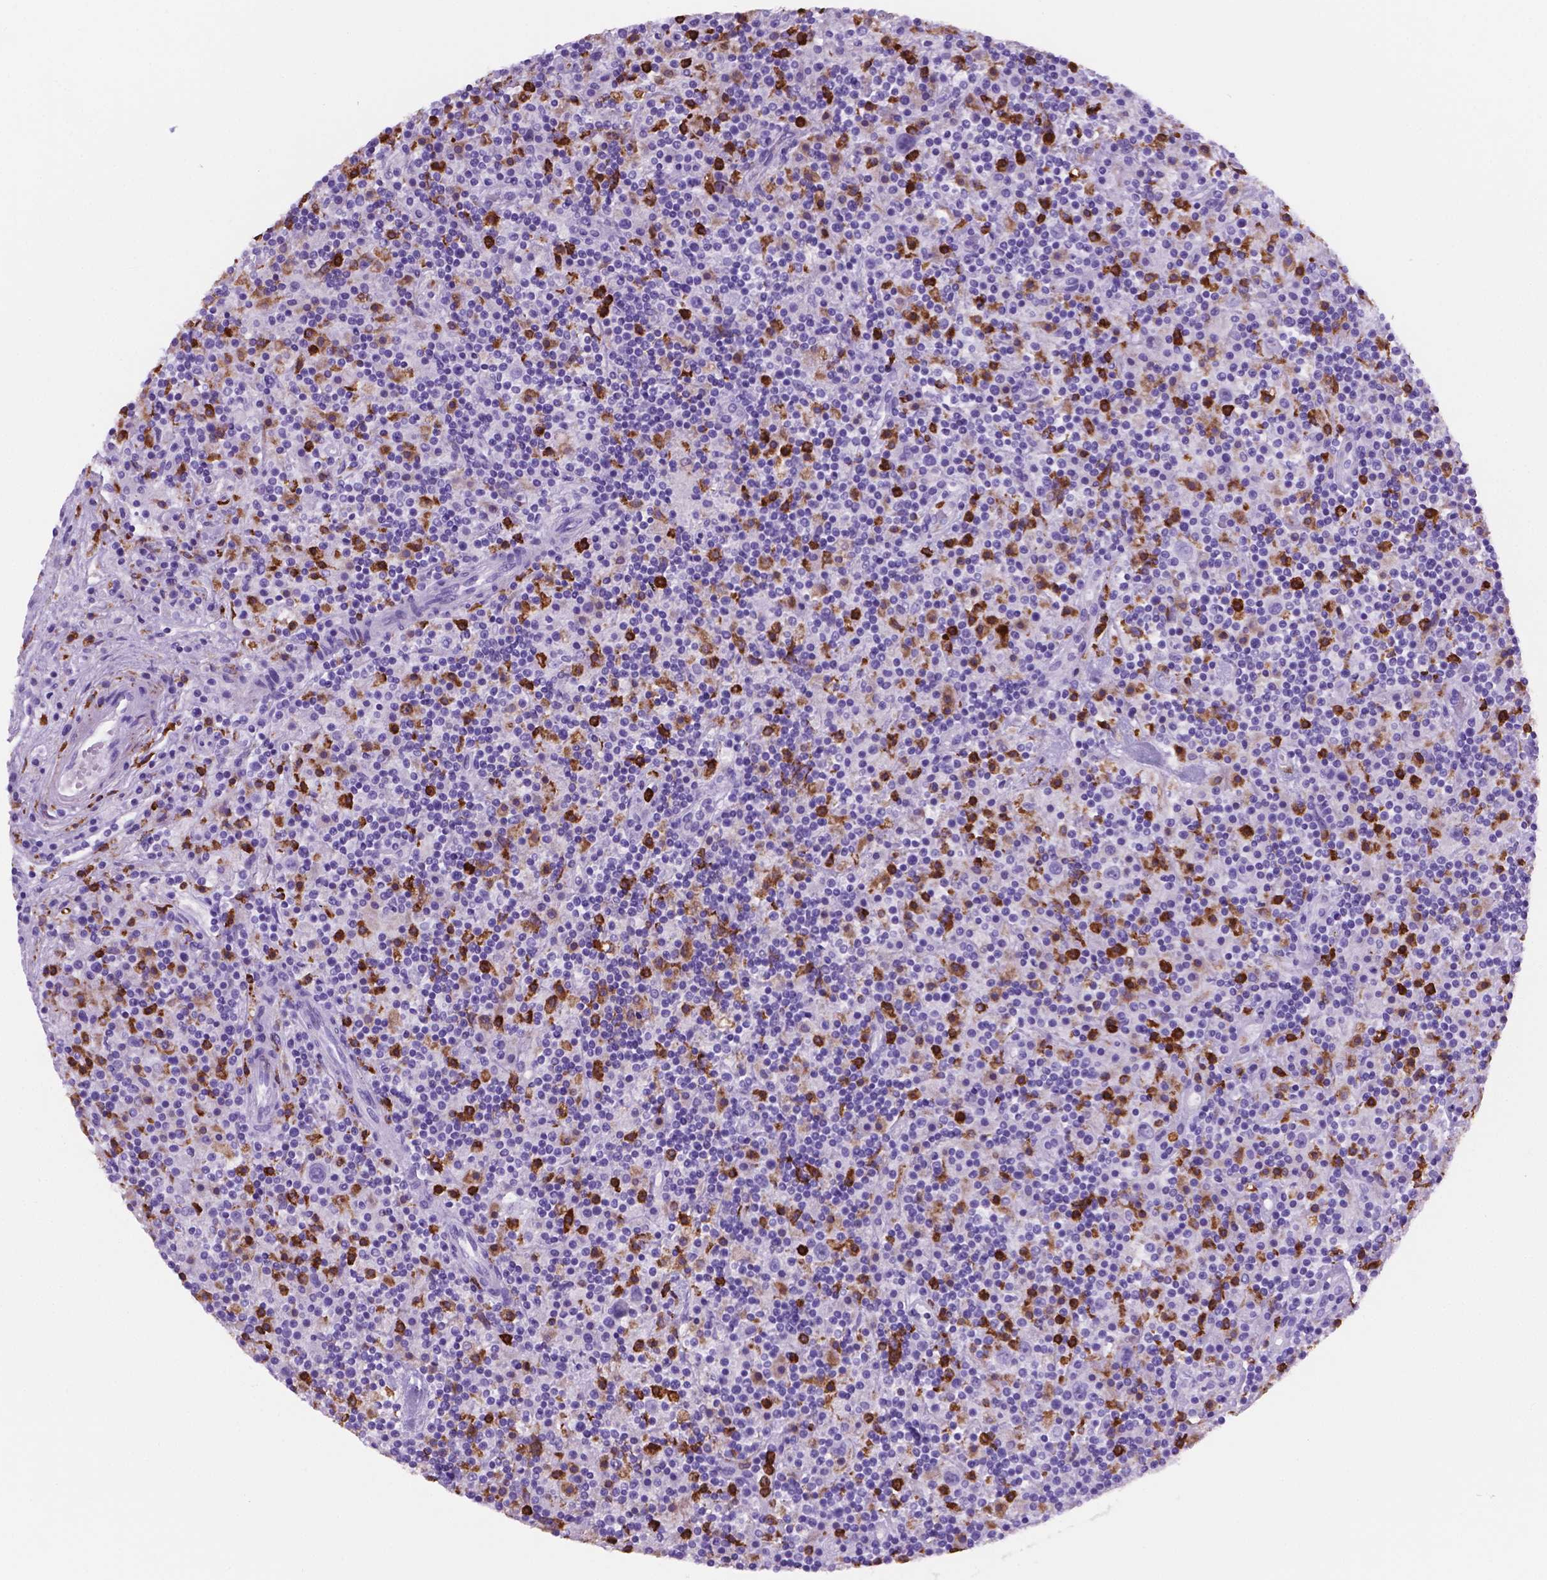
{"staining": {"intensity": "negative", "quantity": "none", "location": "none"}, "tissue": "lymphoma", "cell_type": "Tumor cells", "image_type": "cancer", "snomed": [{"axis": "morphology", "description": "Hodgkin's disease, NOS"}, {"axis": "topography", "description": "Lymph node"}], "caption": "There is no significant positivity in tumor cells of Hodgkin's disease.", "gene": "MACF1", "patient": {"sex": "male", "age": 70}}